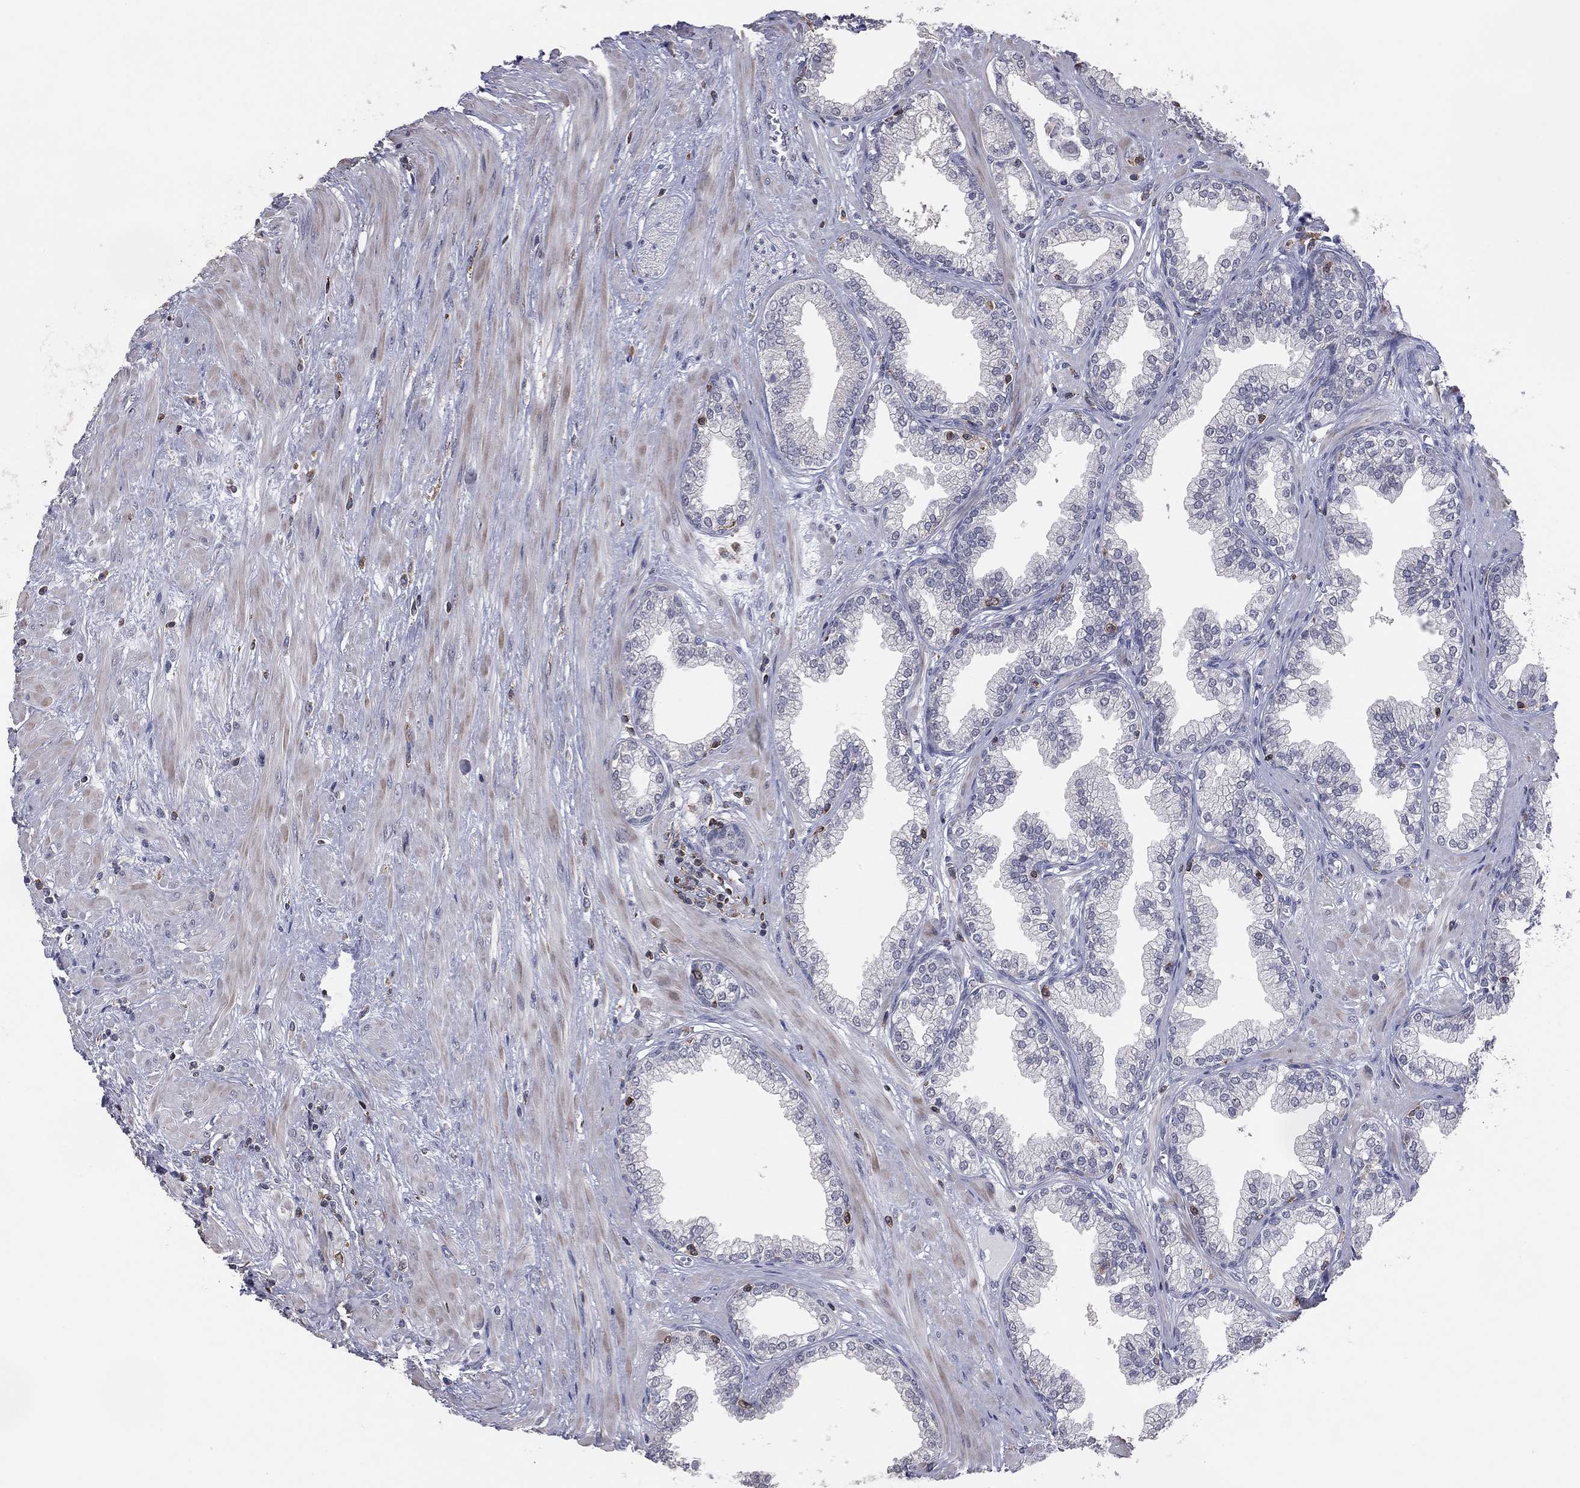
{"staining": {"intensity": "negative", "quantity": "none", "location": "none"}, "tissue": "prostate", "cell_type": "Glandular cells", "image_type": "normal", "snomed": [{"axis": "morphology", "description": "Normal tissue, NOS"}, {"axis": "topography", "description": "Prostate"}], "caption": "There is no significant positivity in glandular cells of prostate.", "gene": "PSTPIP1", "patient": {"sex": "male", "age": 64}}